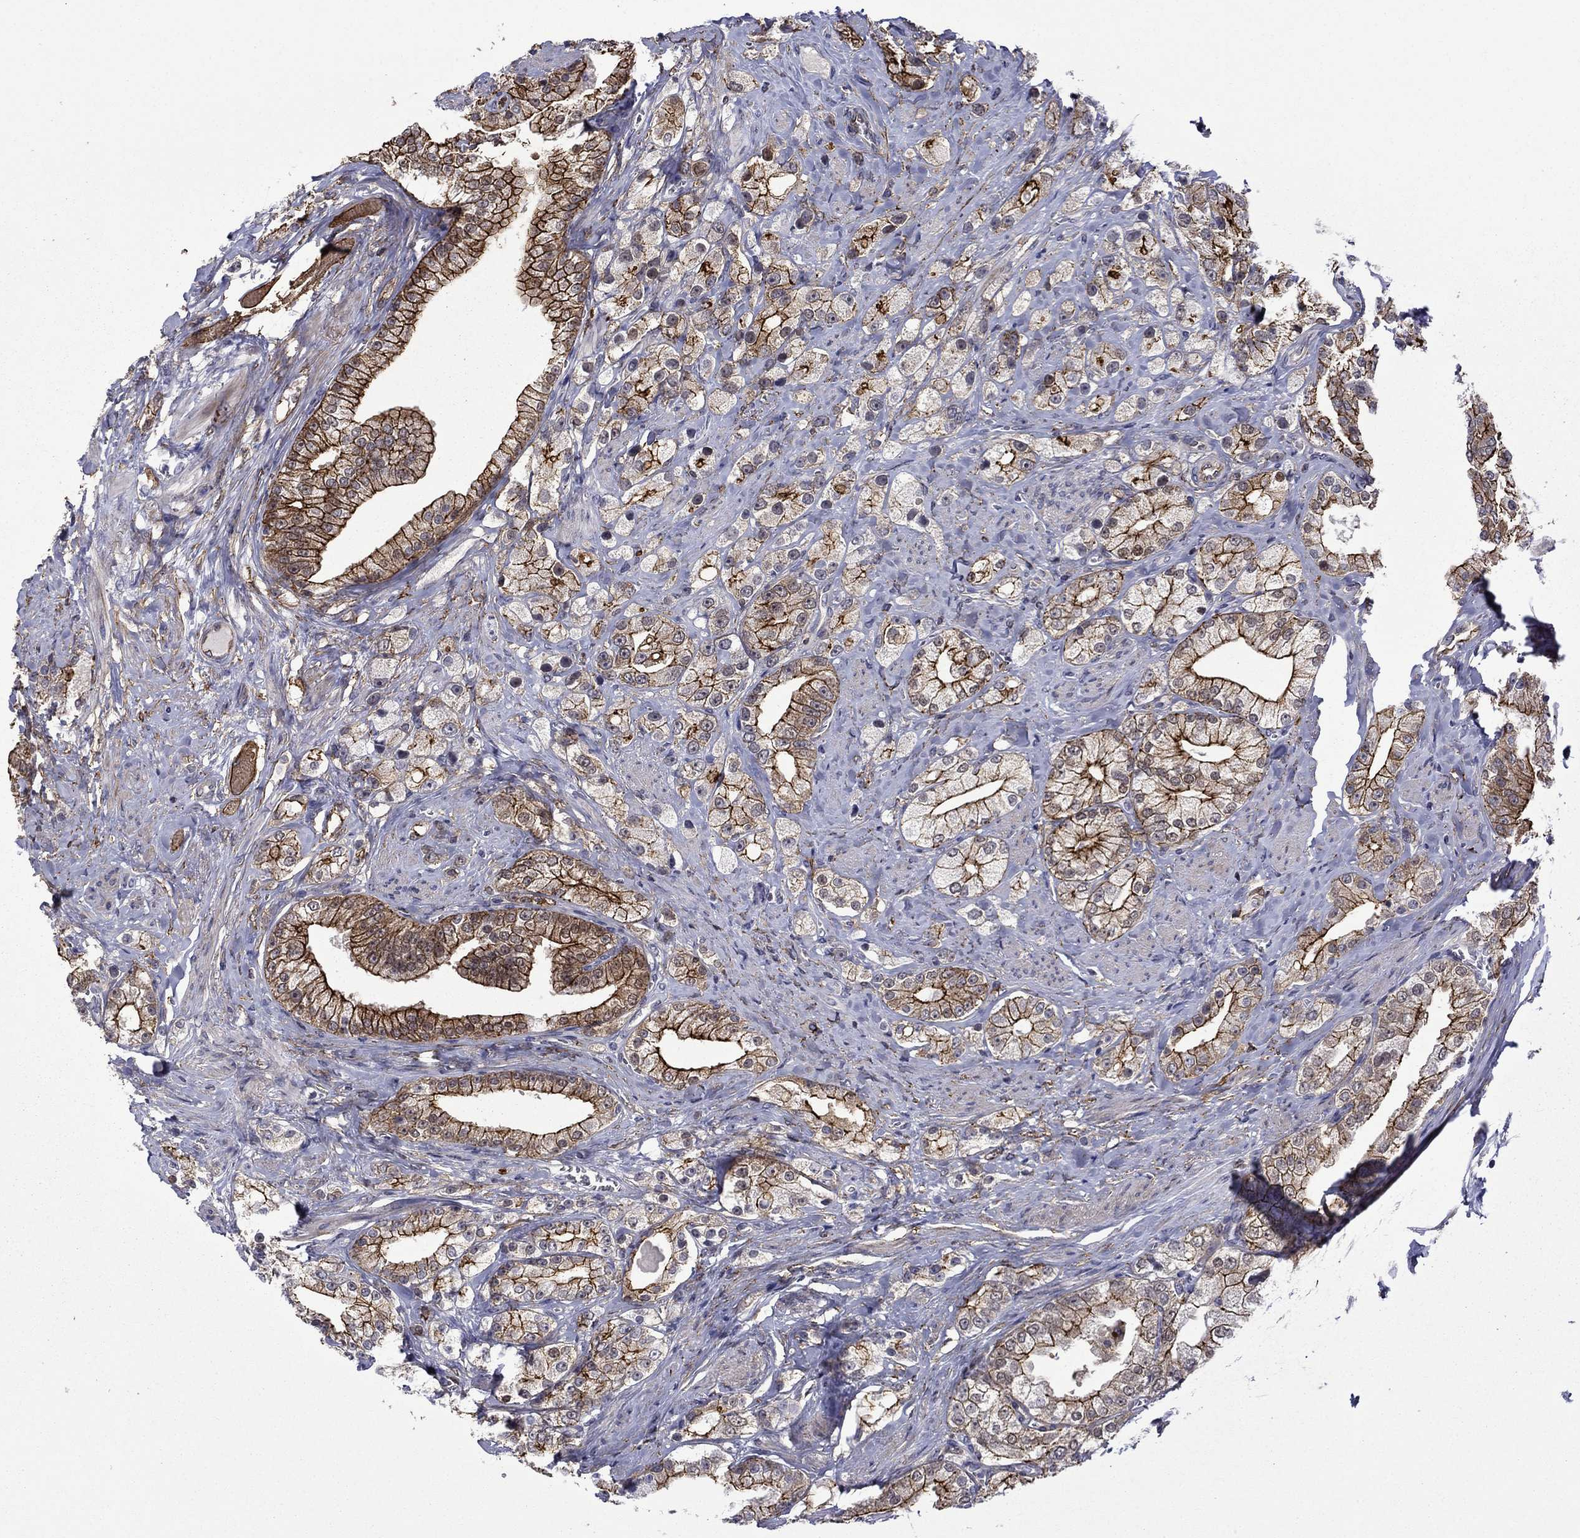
{"staining": {"intensity": "strong", "quantity": ">75%", "location": "cytoplasmic/membranous"}, "tissue": "prostate cancer", "cell_type": "Tumor cells", "image_type": "cancer", "snomed": [{"axis": "morphology", "description": "Adenocarcinoma, NOS"}, {"axis": "topography", "description": "Prostate and seminal vesicle, NOS"}, {"axis": "topography", "description": "Prostate"}], "caption": "Human adenocarcinoma (prostate) stained with a protein marker reveals strong staining in tumor cells.", "gene": "LMO7", "patient": {"sex": "male", "age": 67}}